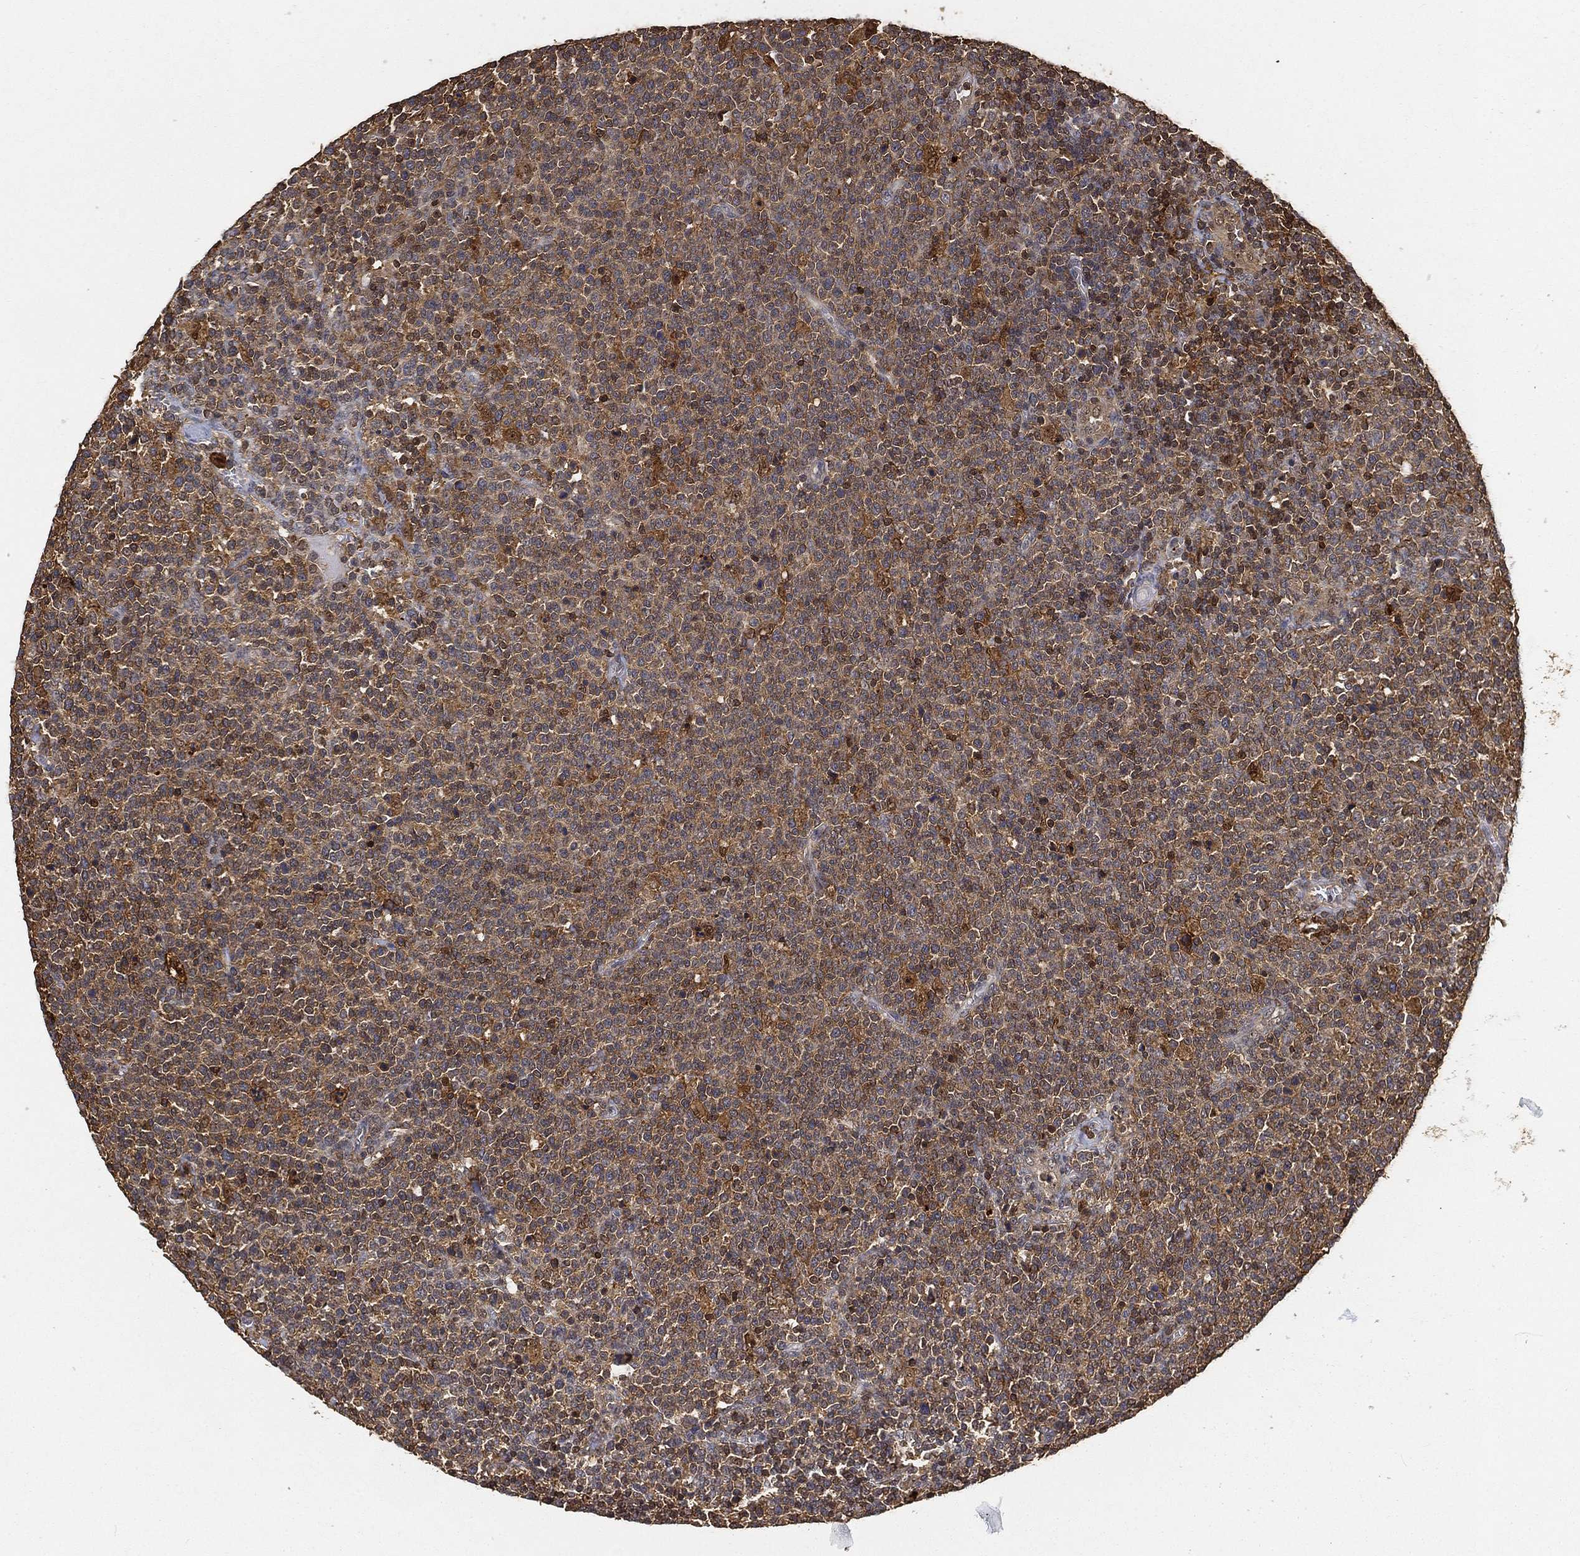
{"staining": {"intensity": "moderate", "quantity": "25%-75%", "location": "cytoplasmic/membranous"}, "tissue": "lymphoma", "cell_type": "Tumor cells", "image_type": "cancer", "snomed": [{"axis": "morphology", "description": "Malignant lymphoma, non-Hodgkin's type, High grade"}, {"axis": "topography", "description": "Lymph node"}], "caption": "Moderate cytoplasmic/membranous protein expression is present in about 25%-75% of tumor cells in lymphoma.", "gene": "CRYL1", "patient": {"sex": "male", "age": 61}}